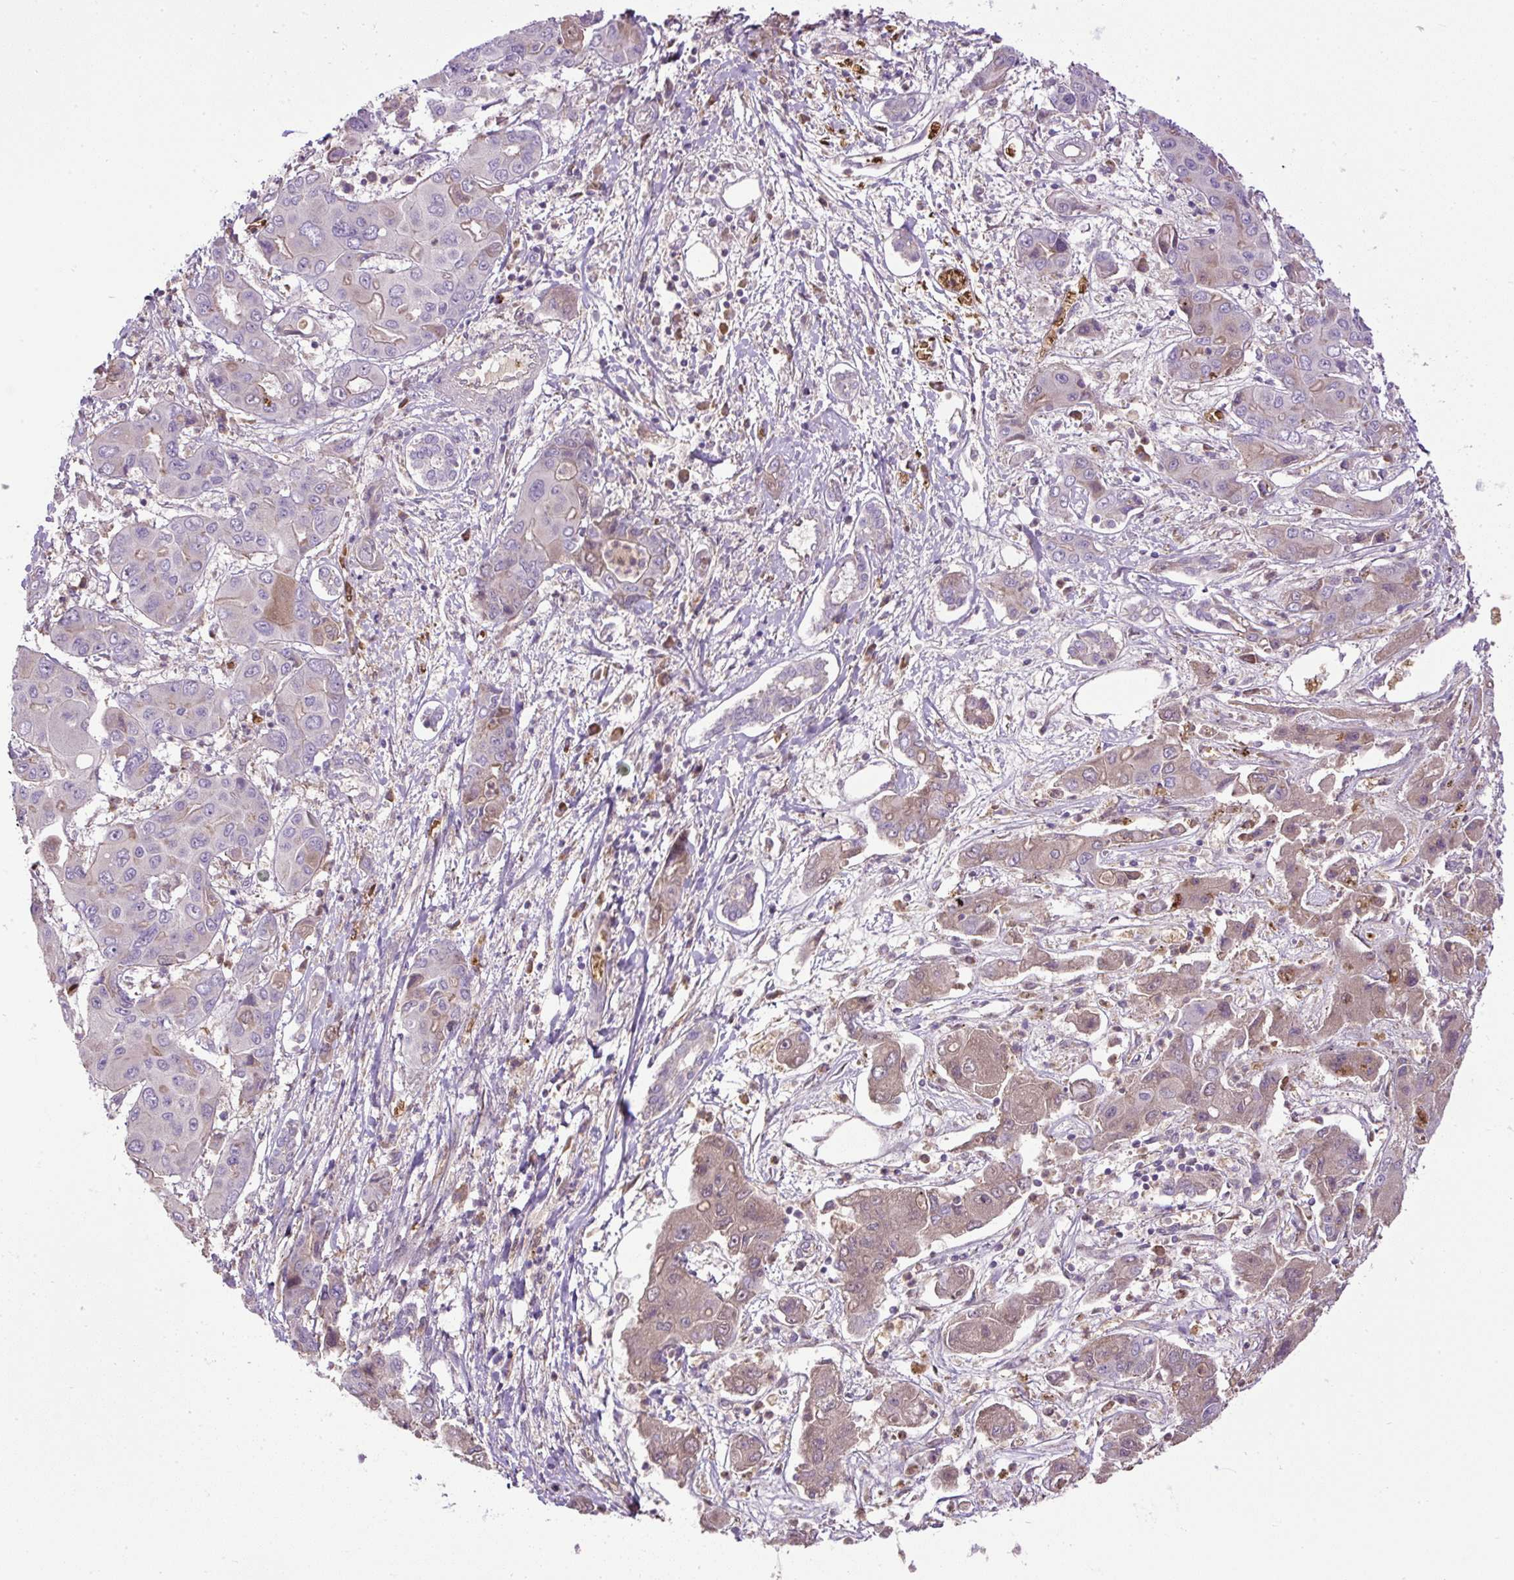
{"staining": {"intensity": "weak", "quantity": "<25%", "location": "cytoplasmic/membranous"}, "tissue": "liver cancer", "cell_type": "Tumor cells", "image_type": "cancer", "snomed": [{"axis": "morphology", "description": "Cholangiocarcinoma"}, {"axis": "topography", "description": "Liver"}], "caption": "Human liver cancer stained for a protein using immunohistochemistry exhibits no expression in tumor cells.", "gene": "CXCL13", "patient": {"sex": "male", "age": 67}}